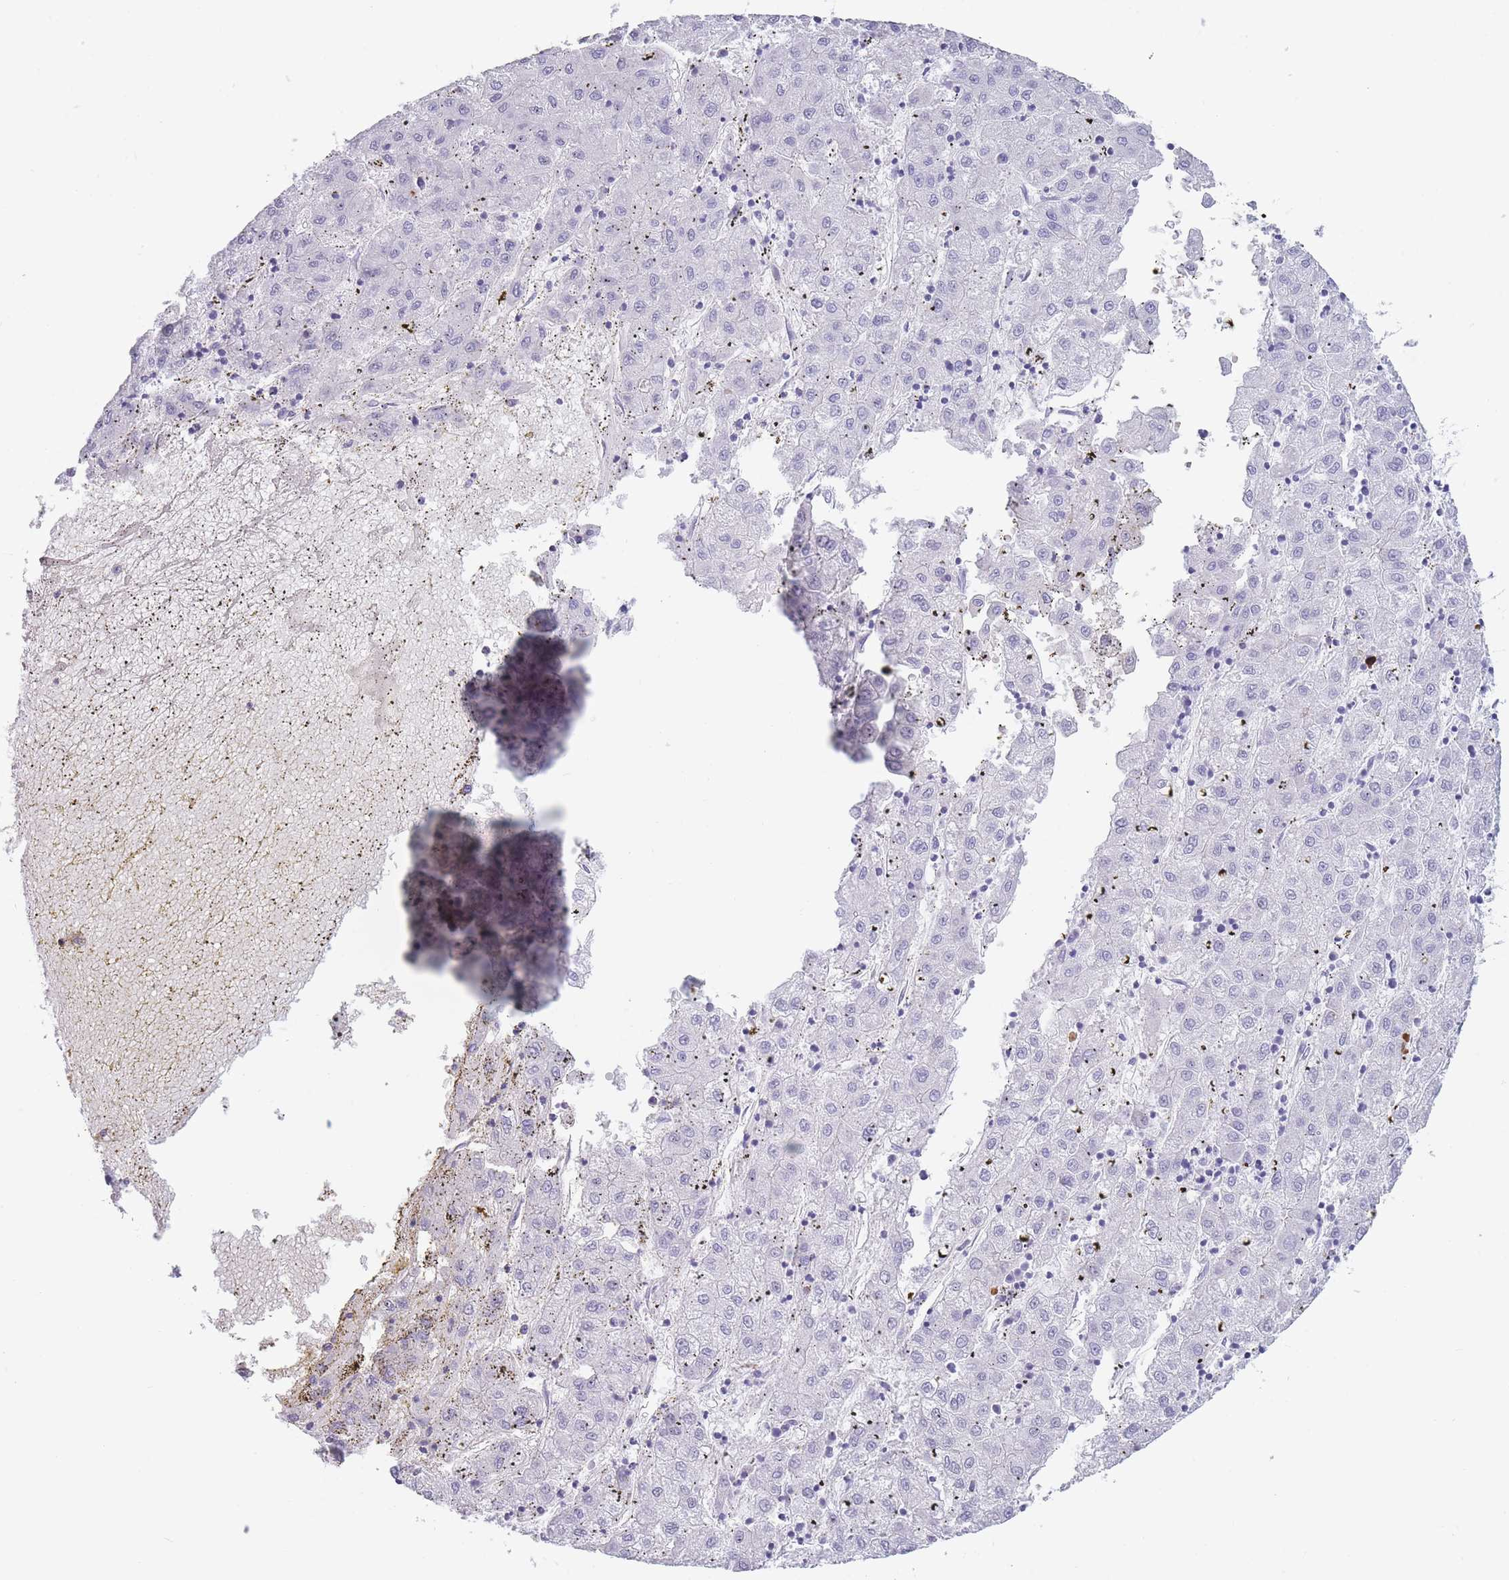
{"staining": {"intensity": "negative", "quantity": "none", "location": "none"}, "tissue": "liver cancer", "cell_type": "Tumor cells", "image_type": "cancer", "snomed": [{"axis": "morphology", "description": "Carcinoma, Hepatocellular, NOS"}, {"axis": "topography", "description": "Liver"}], "caption": "A histopathology image of liver cancer (hepatocellular carcinoma) stained for a protein shows no brown staining in tumor cells.", "gene": "TNFSF11", "patient": {"sex": "male", "age": 72}}